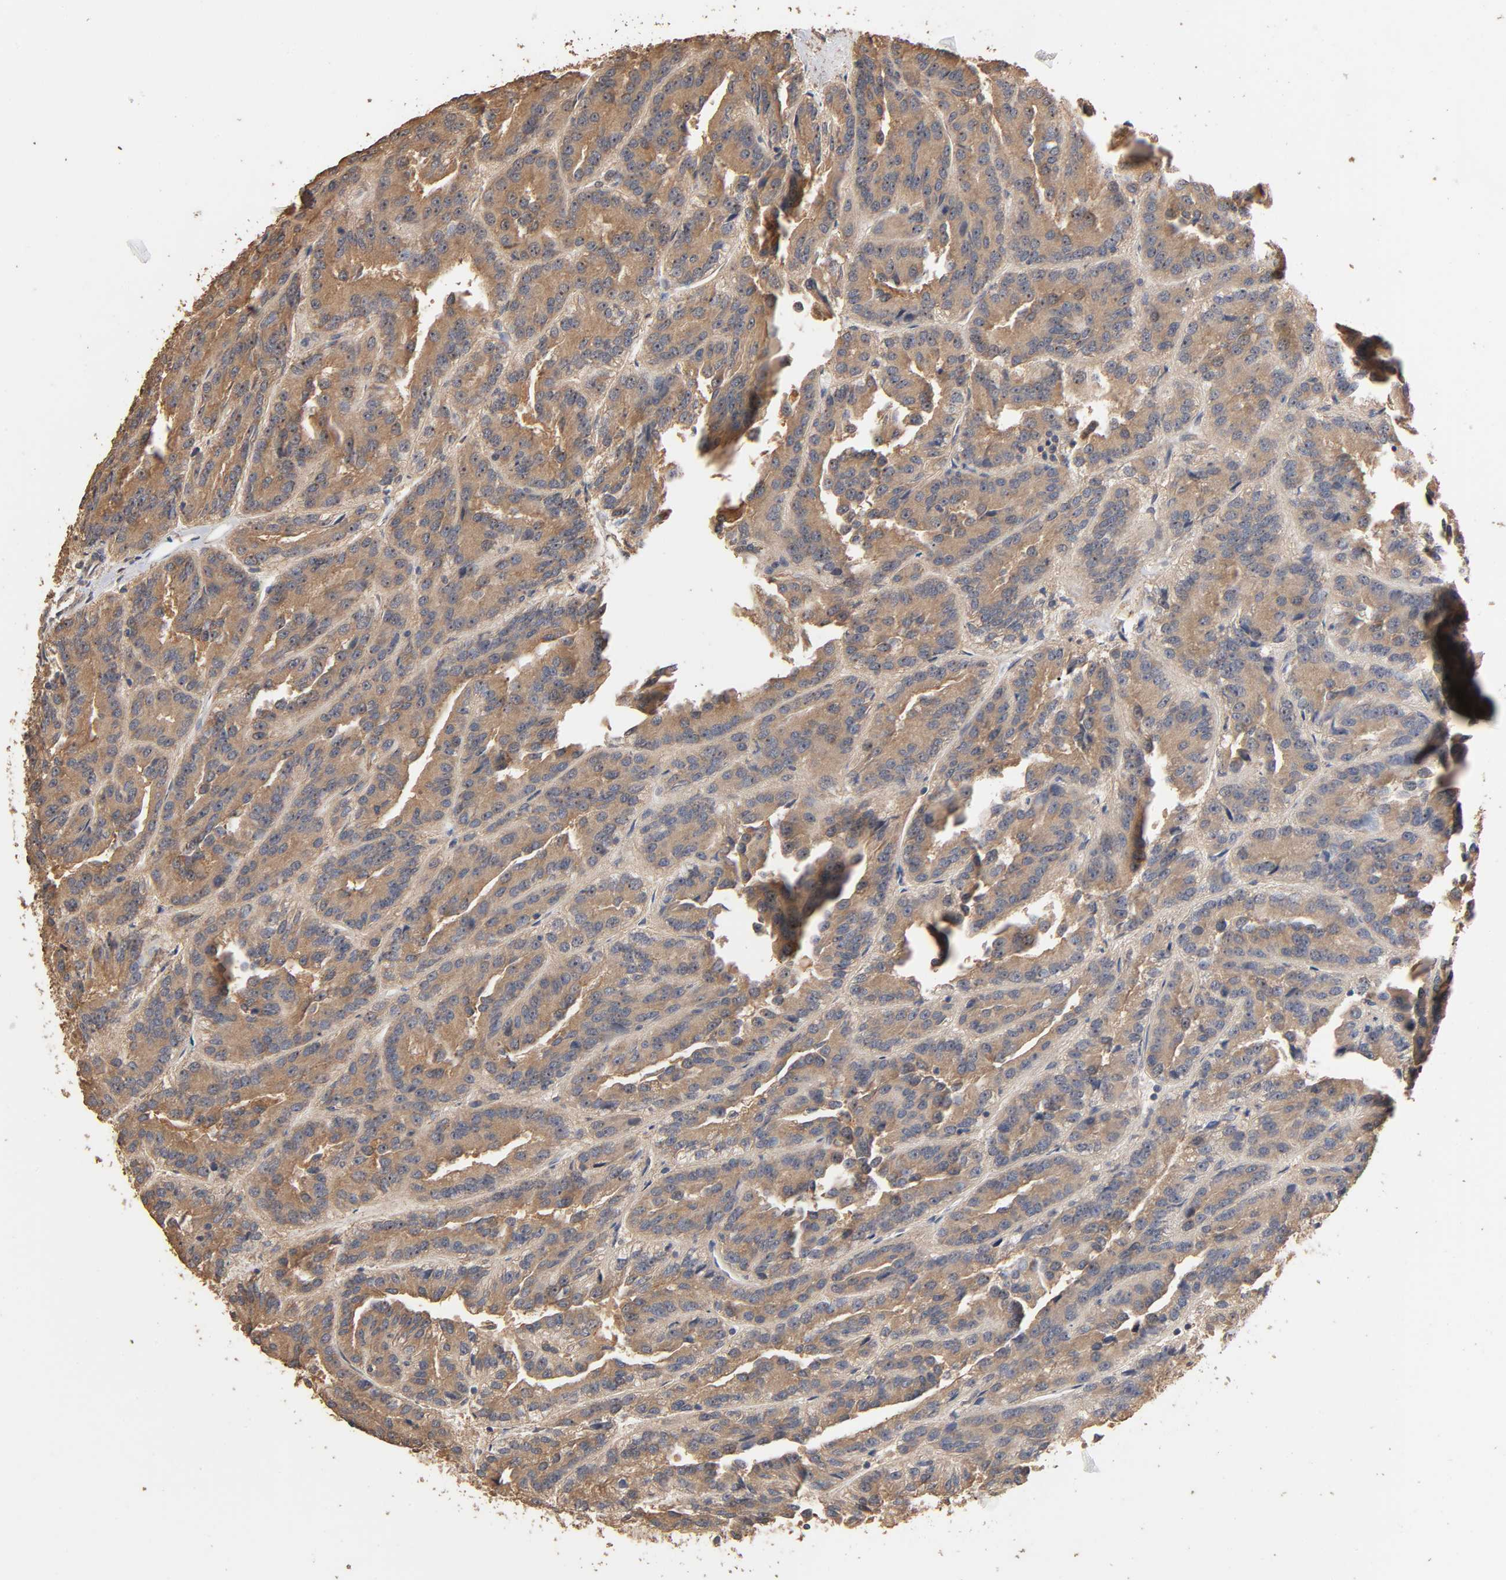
{"staining": {"intensity": "moderate", "quantity": ">75%", "location": "cytoplasmic/membranous"}, "tissue": "renal cancer", "cell_type": "Tumor cells", "image_type": "cancer", "snomed": [{"axis": "morphology", "description": "Adenocarcinoma, NOS"}, {"axis": "topography", "description": "Kidney"}], "caption": "This photomicrograph demonstrates renal cancer stained with immunohistochemistry to label a protein in brown. The cytoplasmic/membranous of tumor cells show moderate positivity for the protein. Nuclei are counter-stained blue.", "gene": "ARHGEF7", "patient": {"sex": "male", "age": 46}}